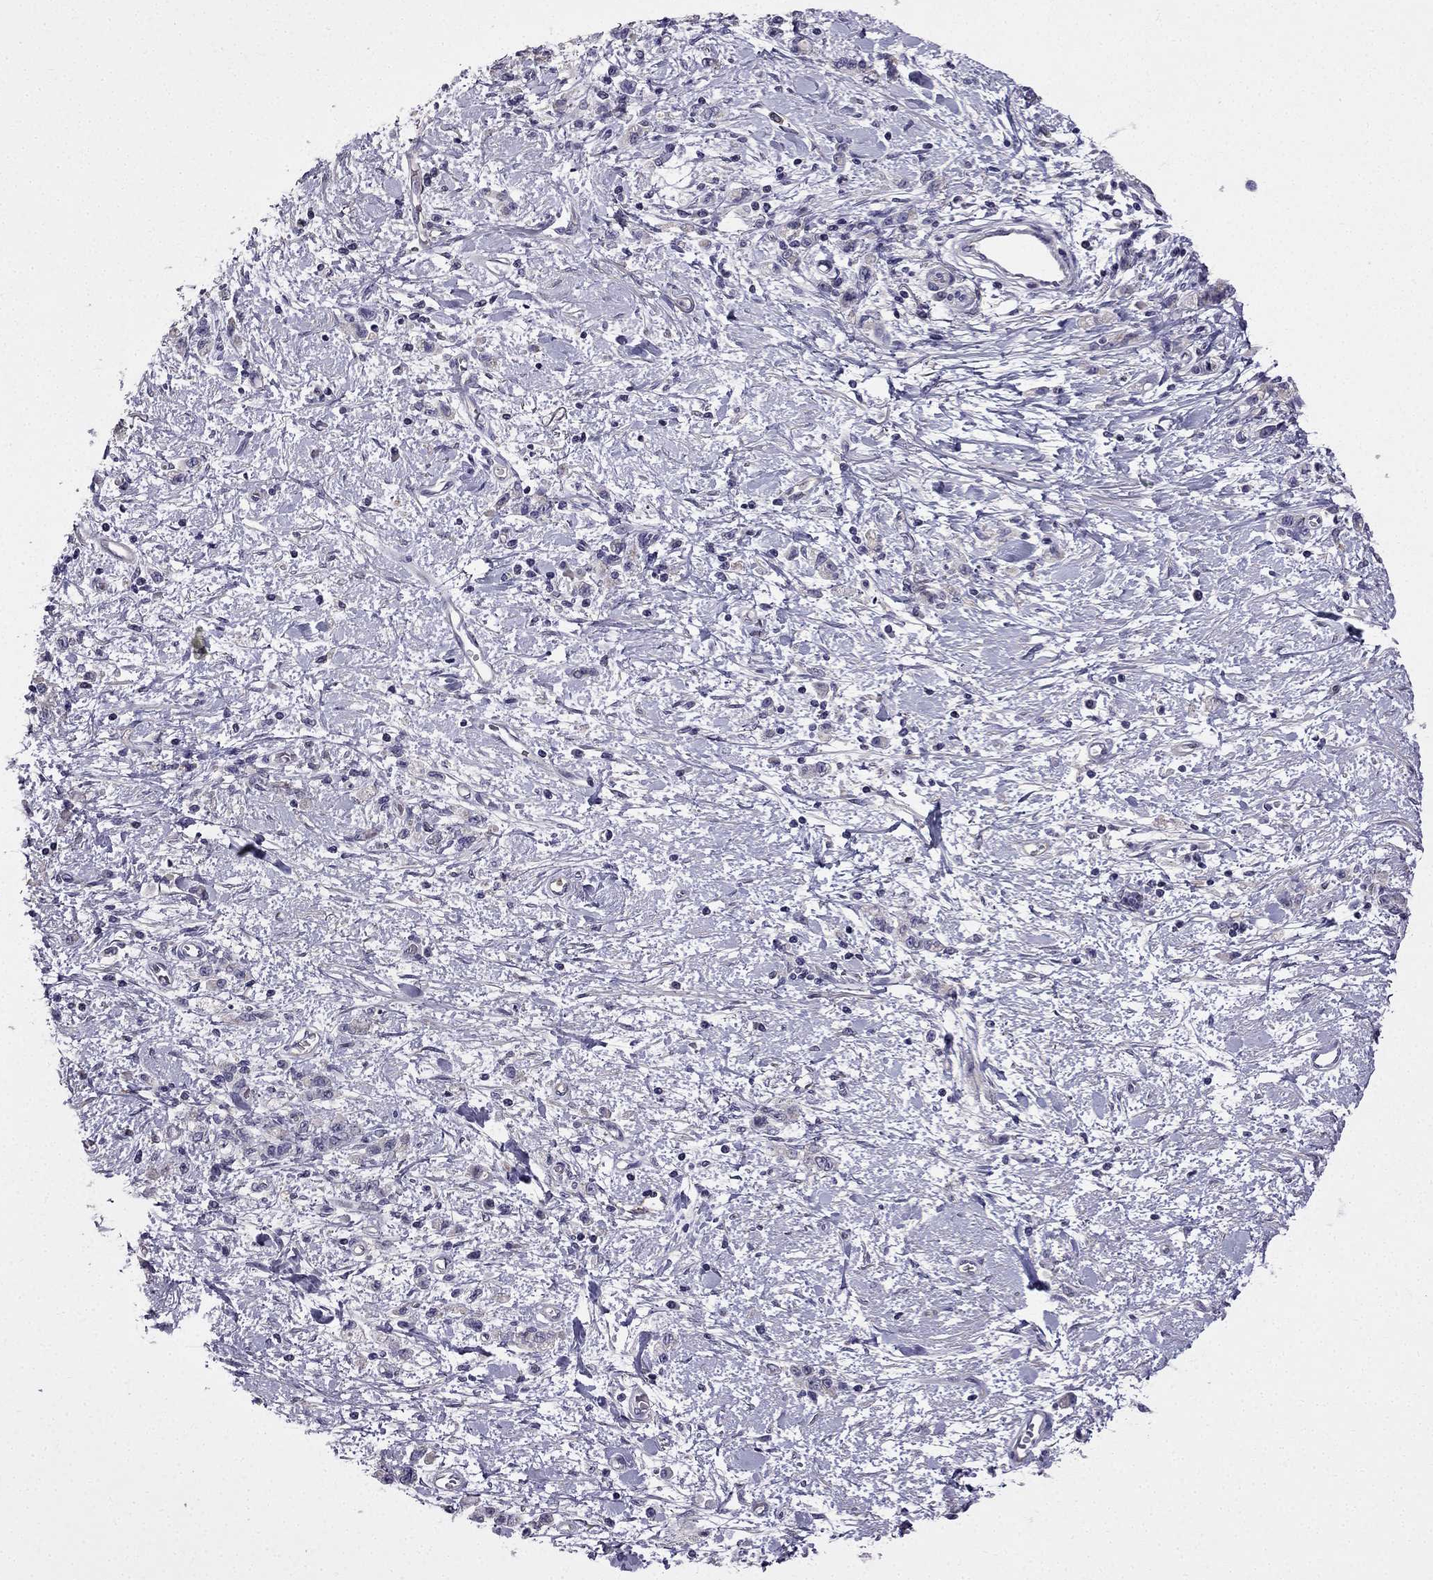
{"staining": {"intensity": "negative", "quantity": "none", "location": "none"}, "tissue": "stomach cancer", "cell_type": "Tumor cells", "image_type": "cancer", "snomed": [{"axis": "morphology", "description": "Adenocarcinoma, NOS"}, {"axis": "topography", "description": "Stomach"}], "caption": "A histopathology image of human stomach cancer (adenocarcinoma) is negative for staining in tumor cells. (DAB (3,3'-diaminobenzidine) immunohistochemistry (IHC) with hematoxylin counter stain).", "gene": "SLC6A2", "patient": {"sex": "male", "age": 77}}